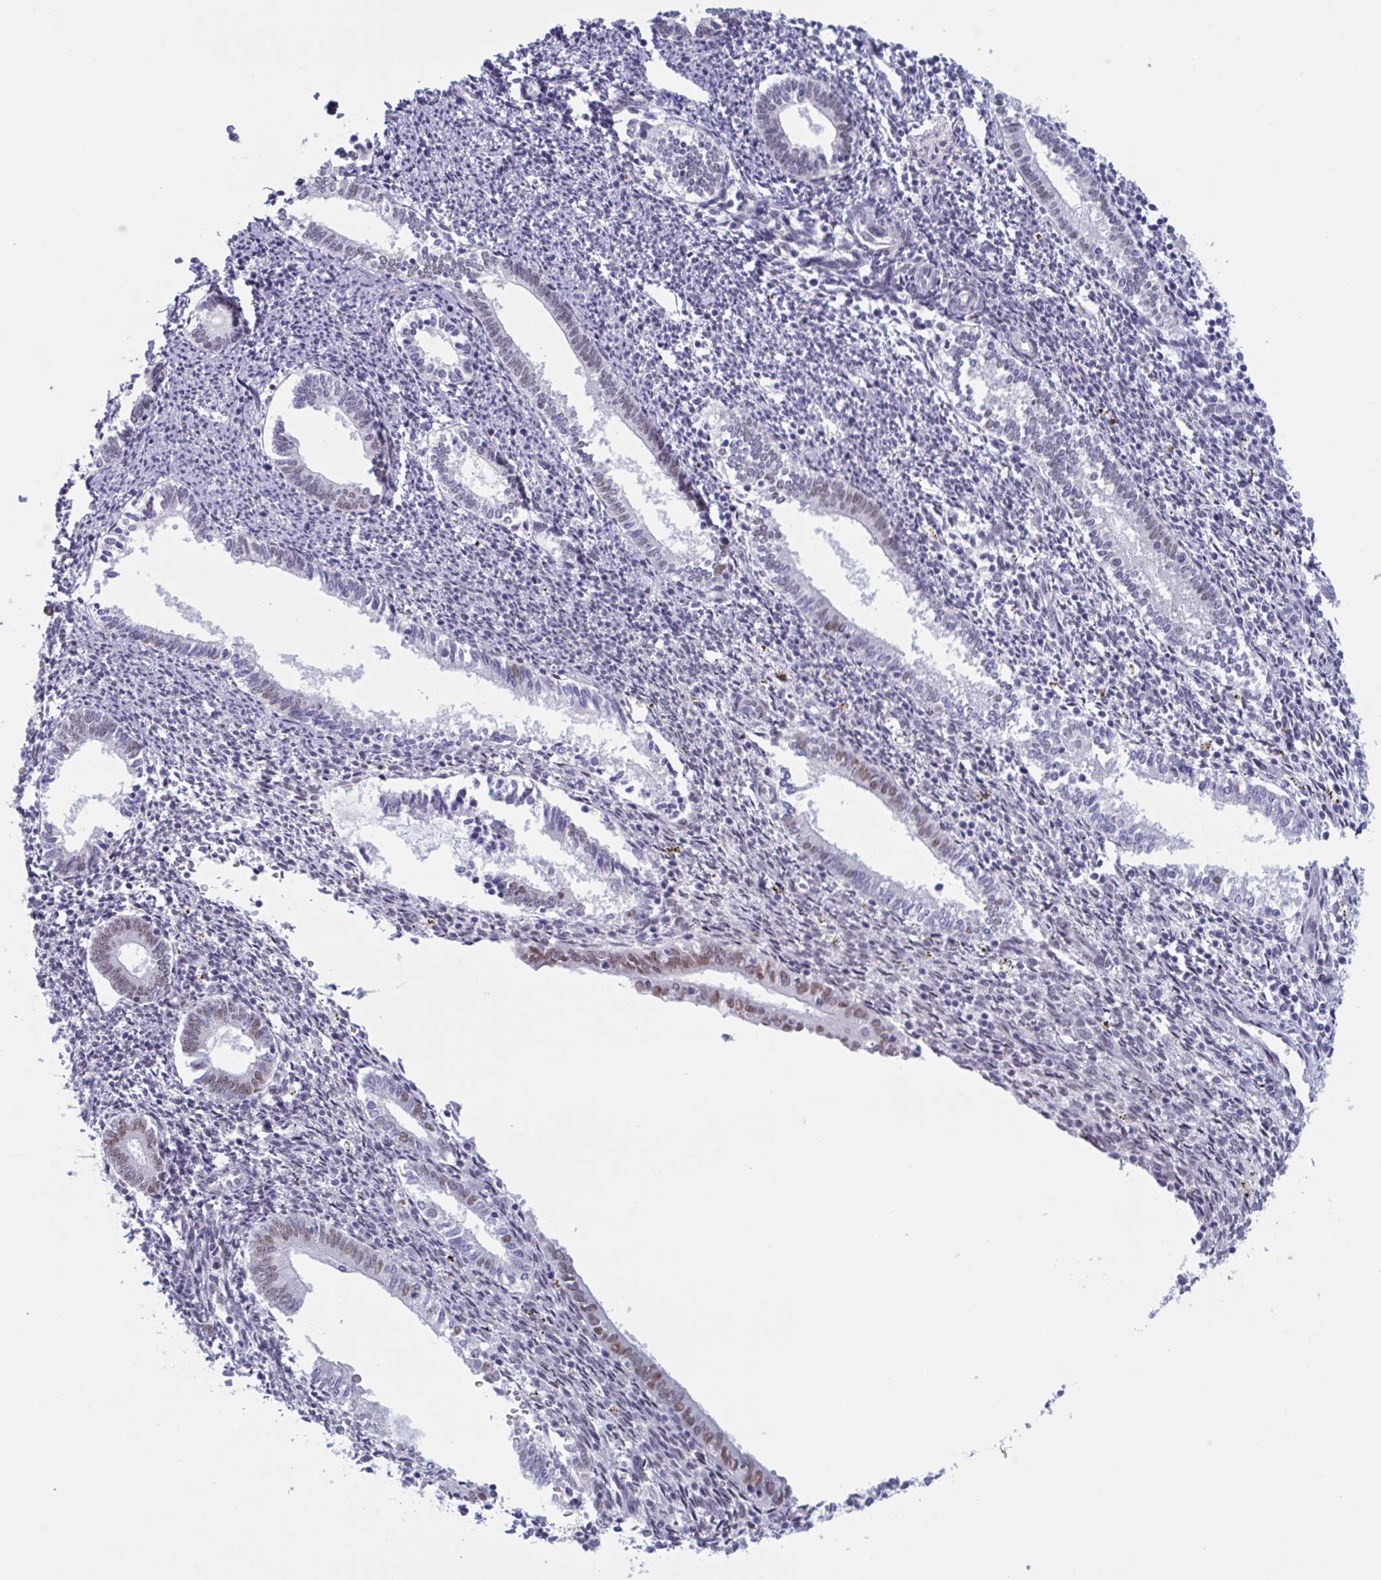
{"staining": {"intensity": "negative", "quantity": "none", "location": "none"}, "tissue": "endometrium", "cell_type": "Cells in endometrial stroma", "image_type": "normal", "snomed": [{"axis": "morphology", "description": "Normal tissue, NOS"}, {"axis": "topography", "description": "Endometrium"}], "caption": "Cells in endometrial stroma show no significant staining in benign endometrium. (DAB immunohistochemistry with hematoxylin counter stain).", "gene": "MSMB", "patient": {"sex": "female", "age": 41}}